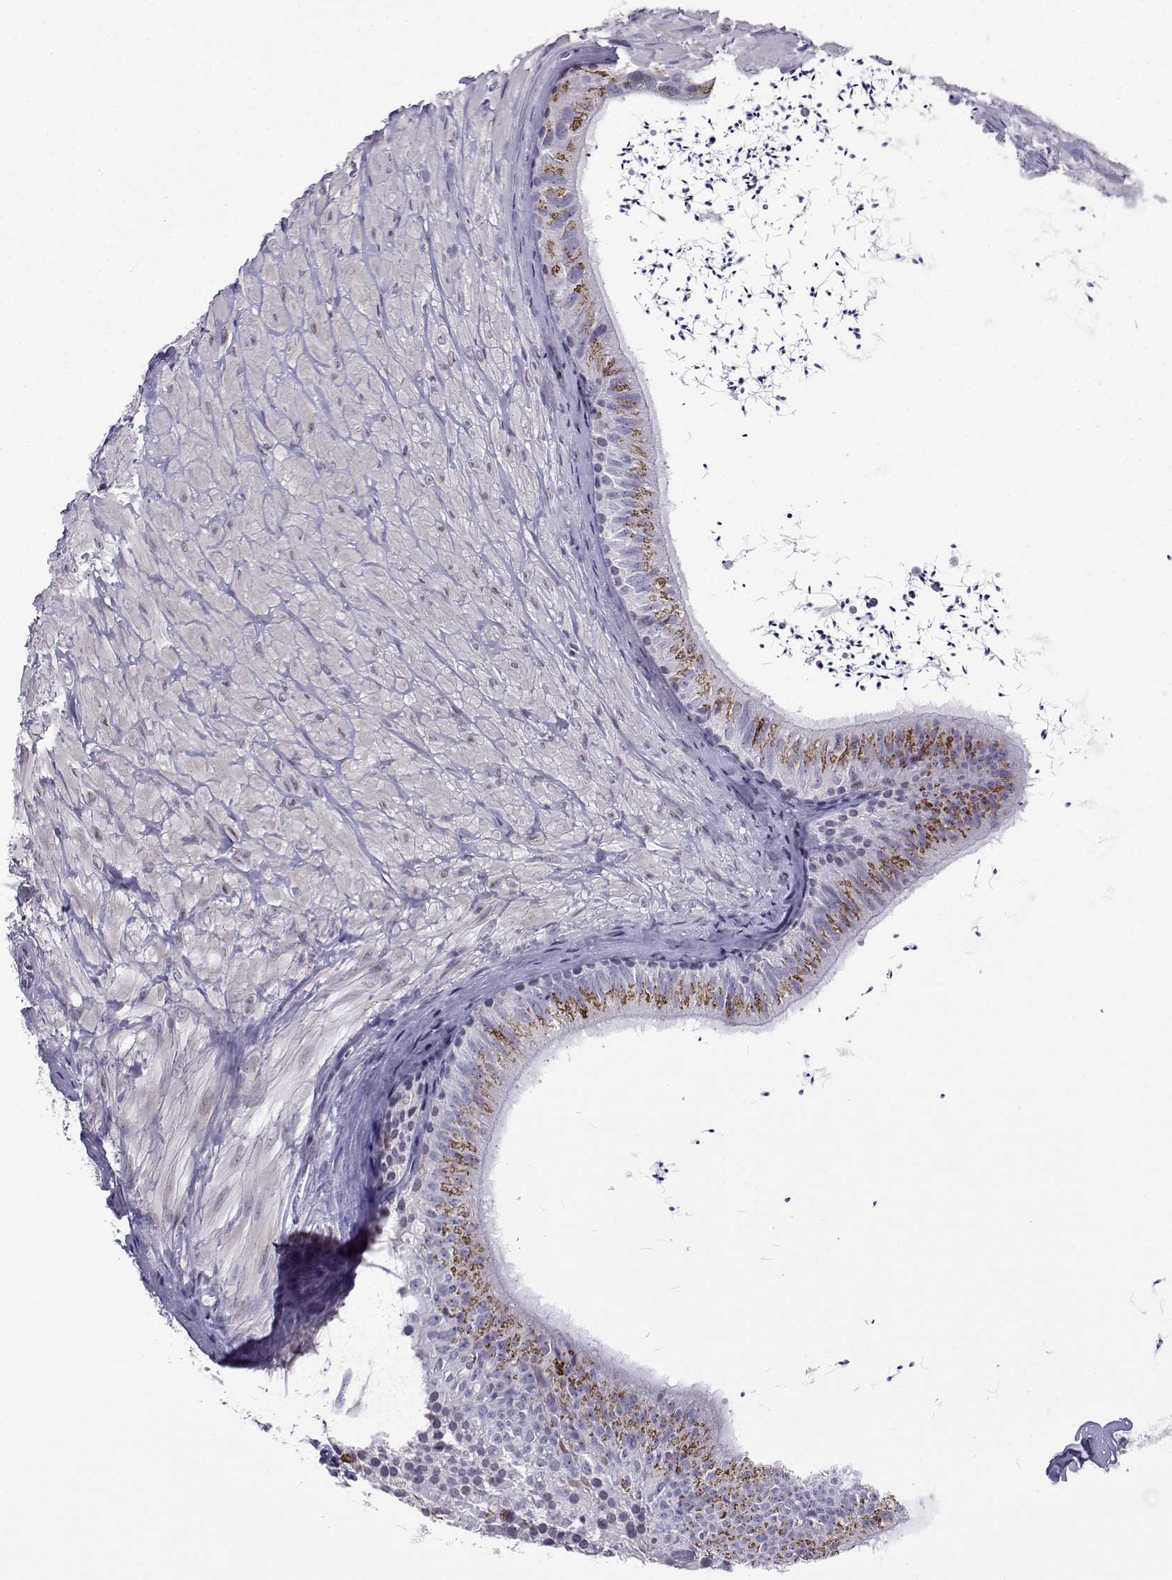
{"staining": {"intensity": "strong", "quantity": "25%-75%", "location": "cytoplasmic/membranous"}, "tissue": "epididymis", "cell_type": "Glandular cells", "image_type": "normal", "snomed": [{"axis": "morphology", "description": "Normal tissue, NOS"}, {"axis": "topography", "description": "Epididymis"}], "caption": "This photomicrograph demonstrates immunohistochemistry (IHC) staining of benign human epididymis, with high strong cytoplasmic/membranous expression in approximately 25%-75% of glandular cells.", "gene": "HTR7", "patient": {"sex": "male", "age": 32}}